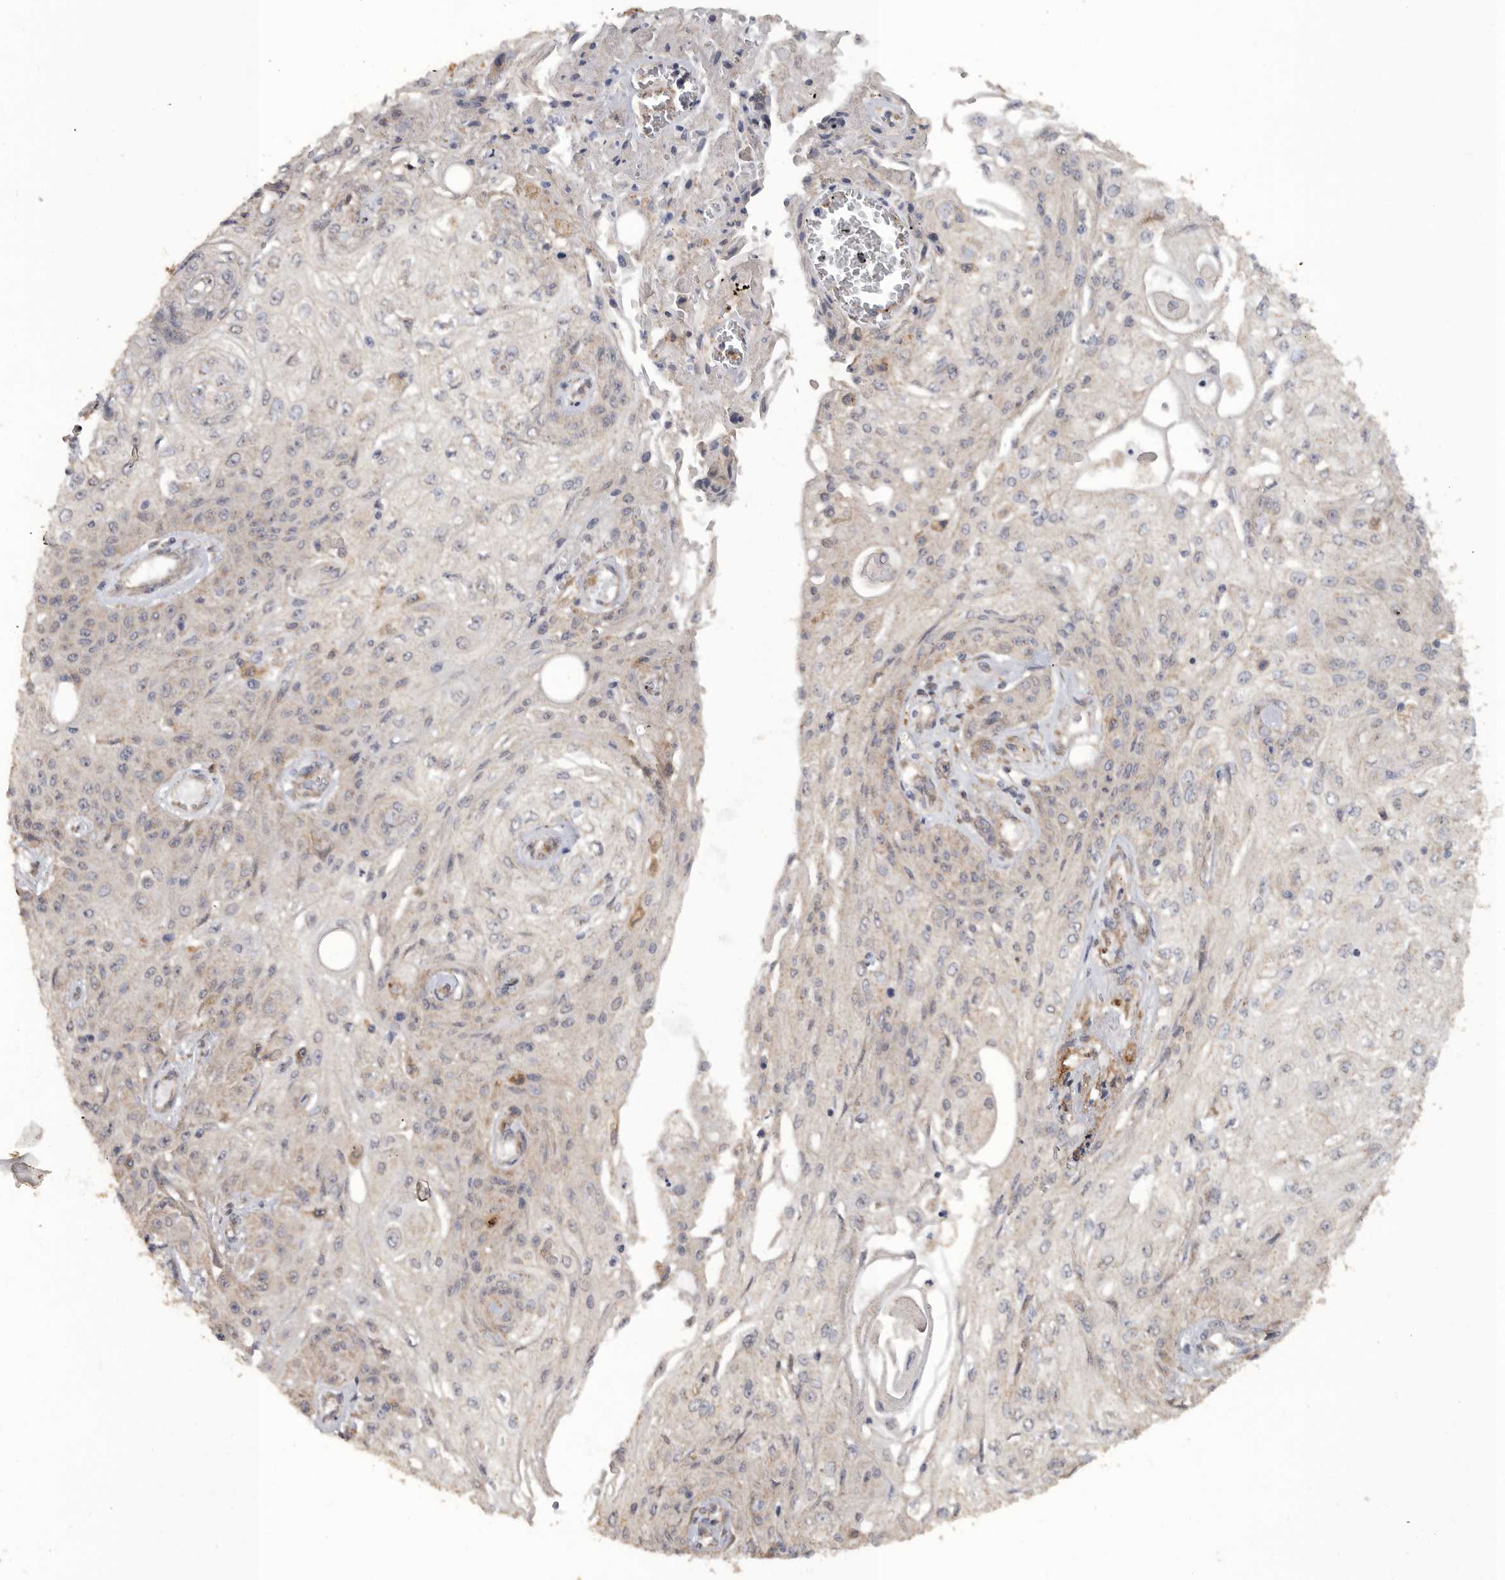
{"staining": {"intensity": "negative", "quantity": "none", "location": "none"}, "tissue": "skin cancer", "cell_type": "Tumor cells", "image_type": "cancer", "snomed": [{"axis": "morphology", "description": "Squamous cell carcinoma, NOS"}, {"axis": "morphology", "description": "Squamous cell carcinoma, metastatic, NOS"}, {"axis": "topography", "description": "Skin"}, {"axis": "topography", "description": "Lymph node"}], "caption": "An immunohistochemistry (IHC) image of skin cancer is shown. There is no staining in tumor cells of skin cancer. (Brightfield microscopy of DAB (3,3'-diaminobenzidine) IHC at high magnification).", "gene": "PODXL2", "patient": {"sex": "male", "age": 75}}